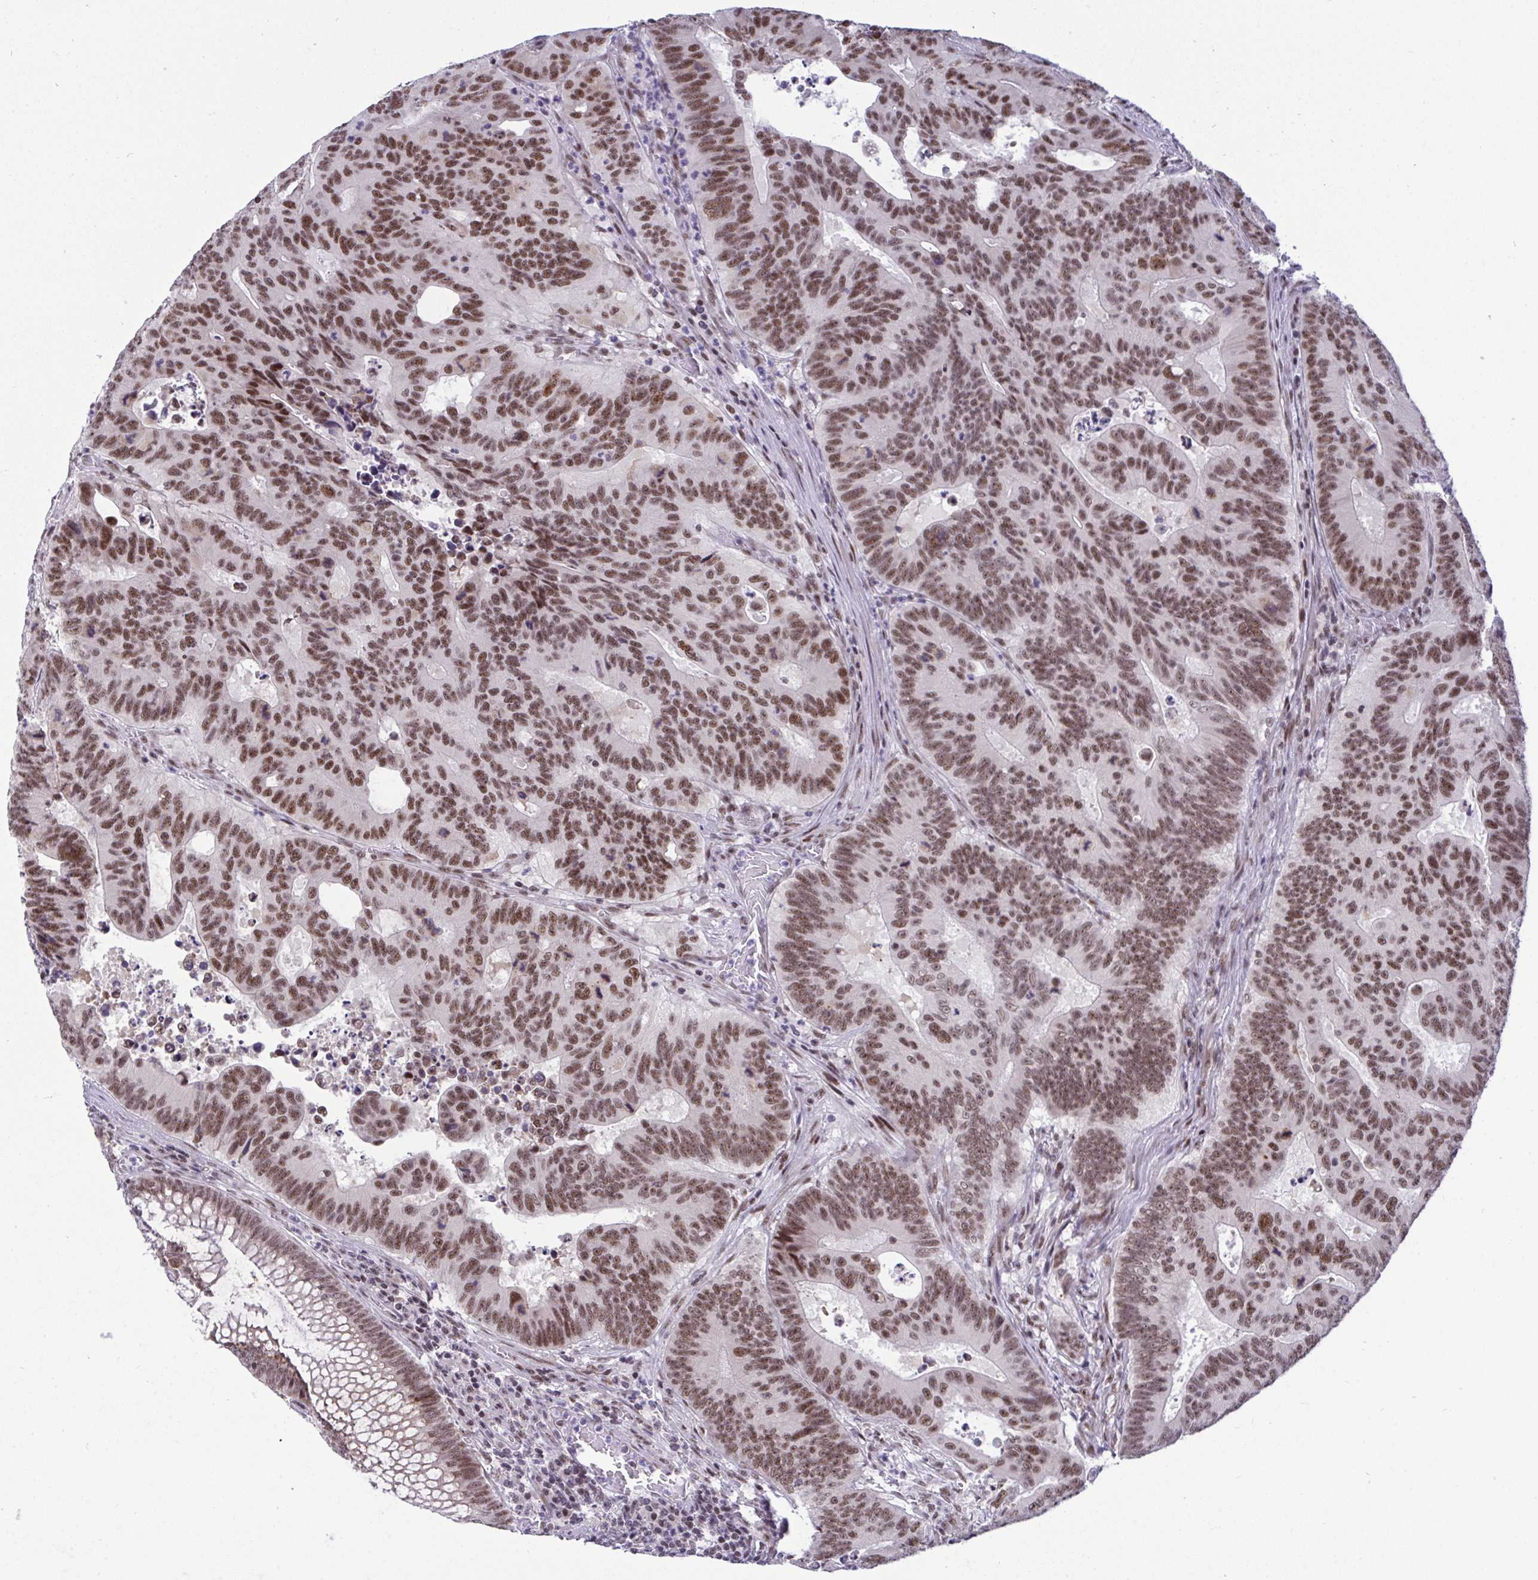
{"staining": {"intensity": "moderate", "quantity": ">75%", "location": "nuclear"}, "tissue": "colorectal cancer", "cell_type": "Tumor cells", "image_type": "cancer", "snomed": [{"axis": "morphology", "description": "Adenocarcinoma, NOS"}, {"axis": "topography", "description": "Colon"}], "caption": "Human colorectal cancer stained with a protein marker exhibits moderate staining in tumor cells.", "gene": "WBP11", "patient": {"sex": "male", "age": 62}}